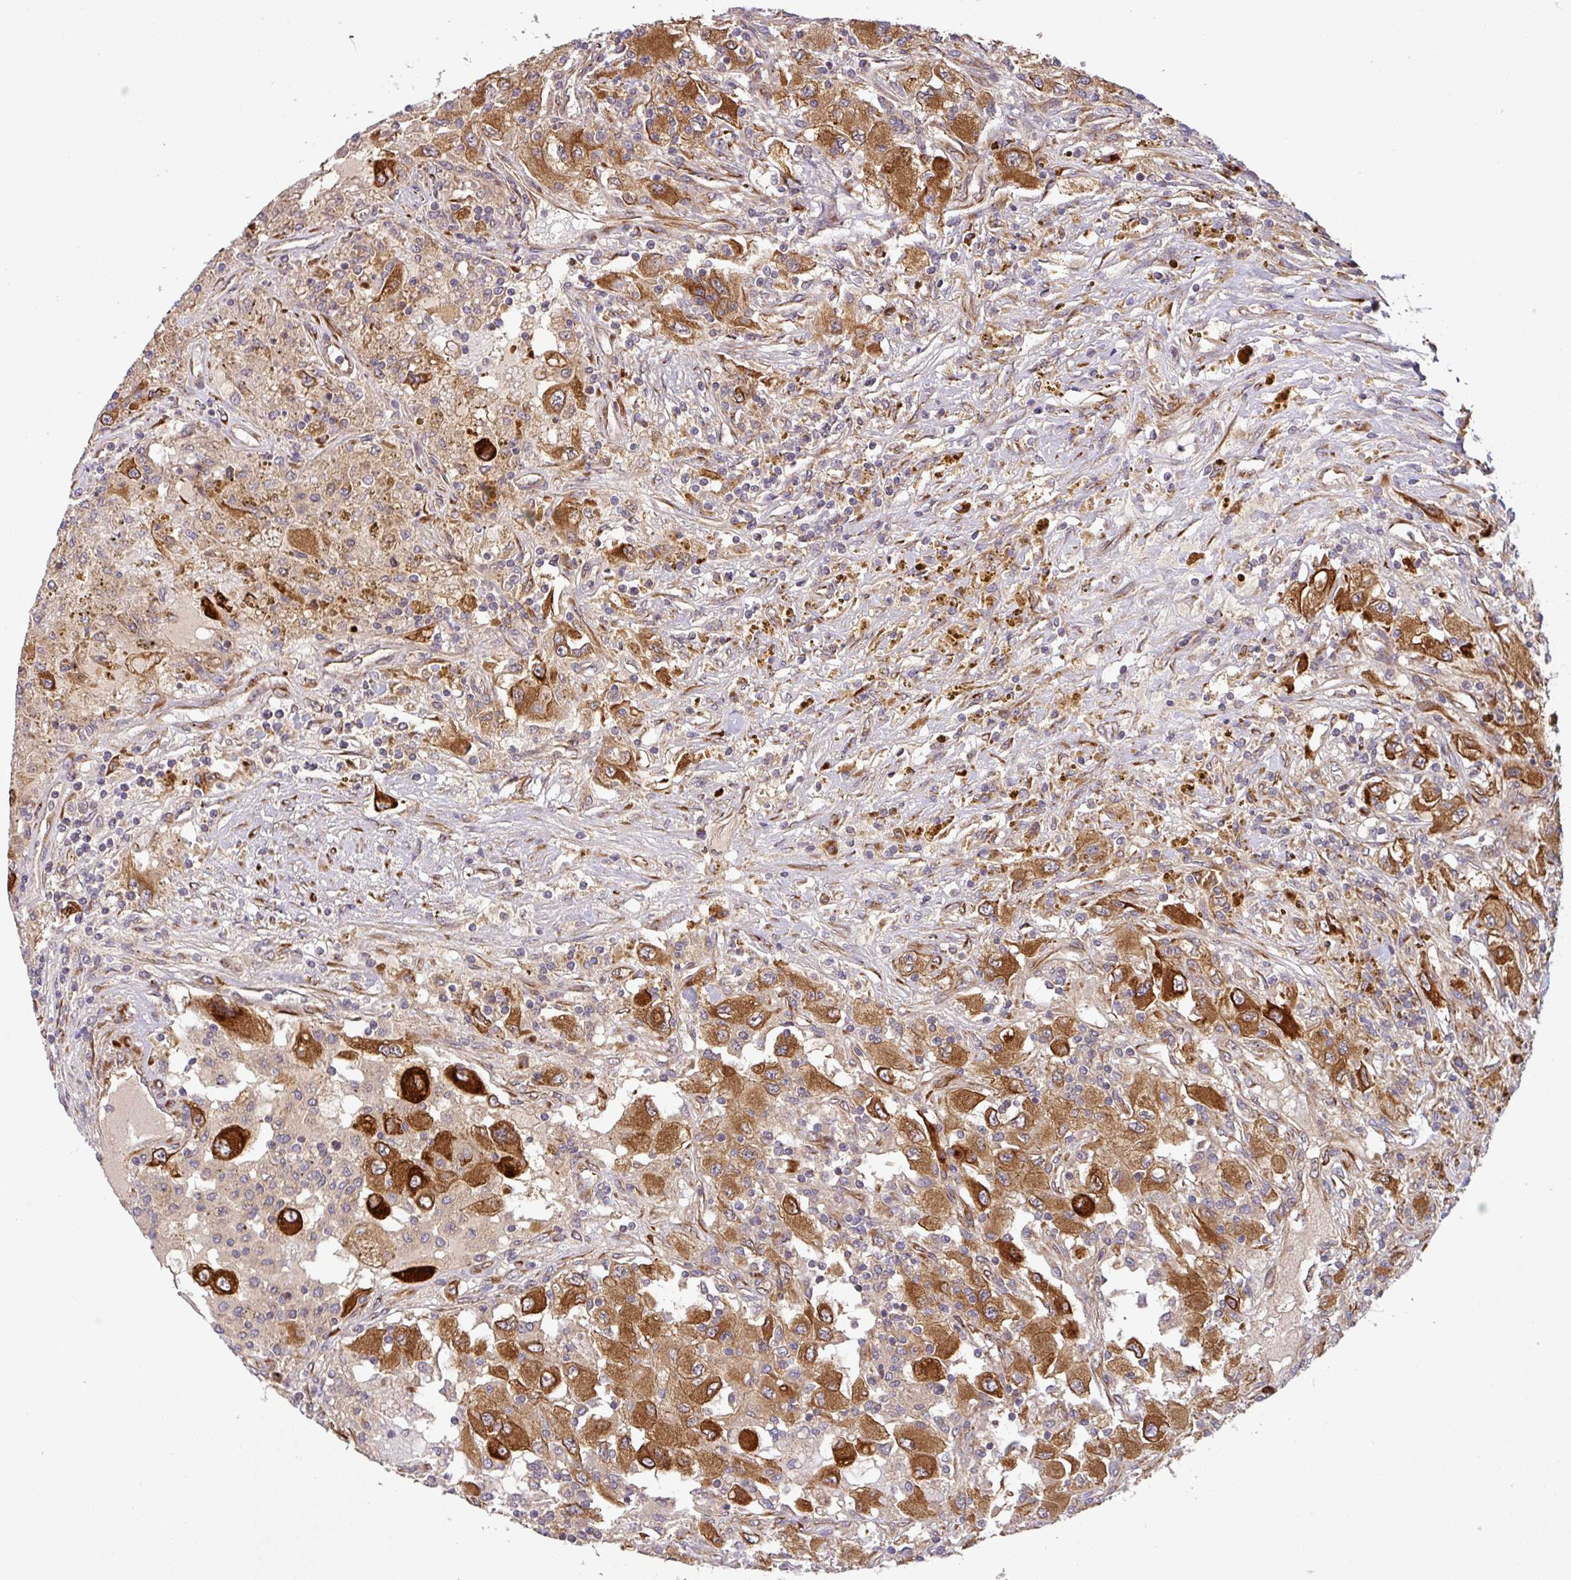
{"staining": {"intensity": "strong", "quantity": ">75%", "location": "cytoplasmic/membranous"}, "tissue": "renal cancer", "cell_type": "Tumor cells", "image_type": "cancer", "snomed": [{"axis": "morphology", "description": "Adenocarcinoma, NOS"}, {"axis": "topography", "description": "Kidney"}], "caption": "Tumor cells demonstrate high levels of strong cytoplasmic/membranous staining in about >75% of cells in adenocarcinoma (renal).", "gene": "ART1", "patient": {"sex": "female", "age": 67}}